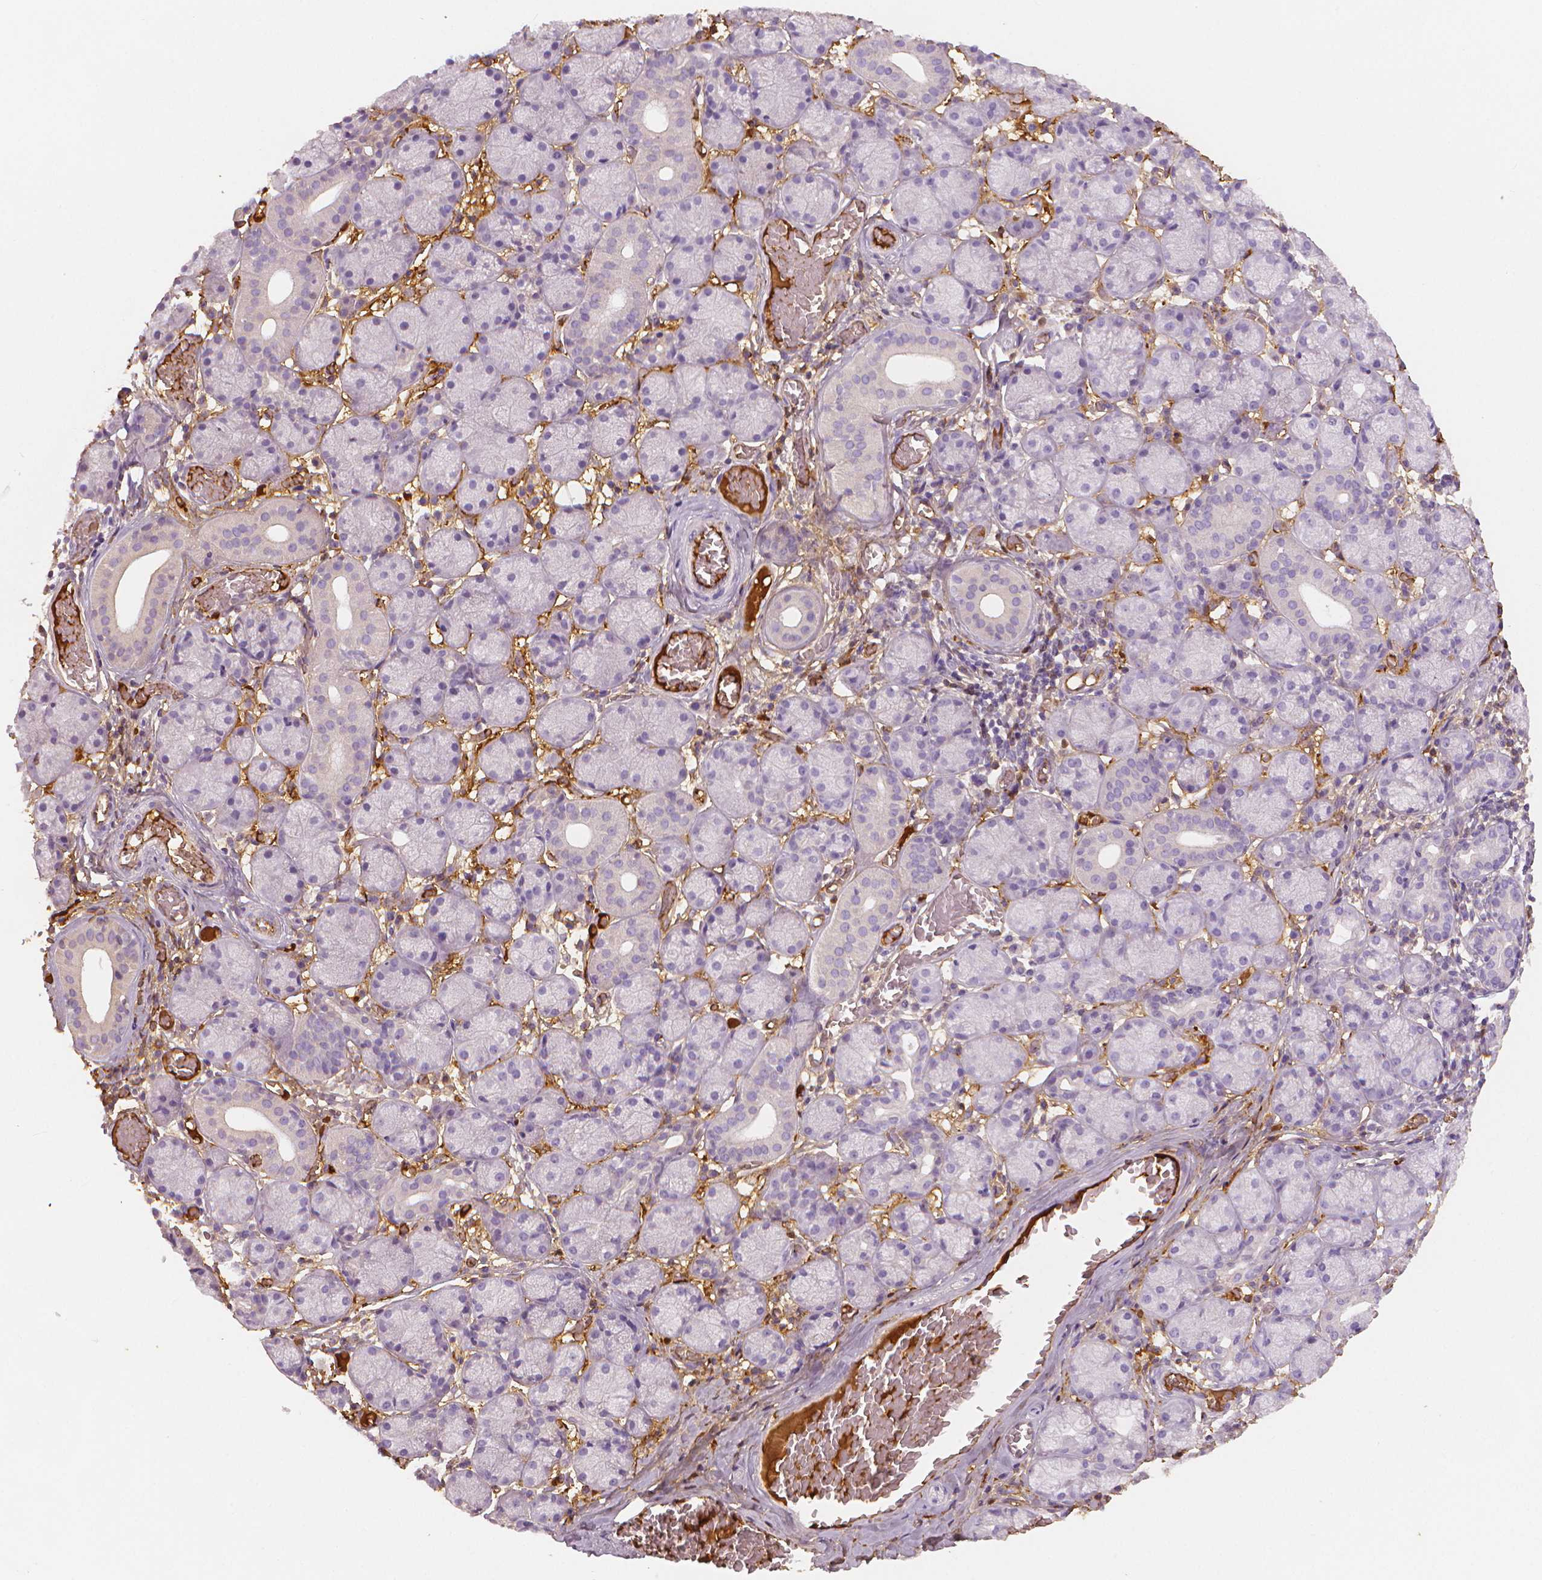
{"staining": {"intensity": "negative", "quantity": "none", "location": "none"}, "tissue": "salivary gland", "cell_type": "Glandular cells", "image_type": "normal", "snomed": [{"axis": "morphology", "description": "Normal tissue, NOS"}, {"axis": "topography", "description": "Salivary gland"}, {"axis": "topography", "description": "Peripheral nerve tissue"}], "caption": "The image reveals no significant expression in glandular cells of salivary gland. (DAB (3,3'-diaminobenzidine) immunohistochemistry with hematoxylin counter stain).", "gene": "APOA4", "patient": {"sex": "female", "age": 24}}